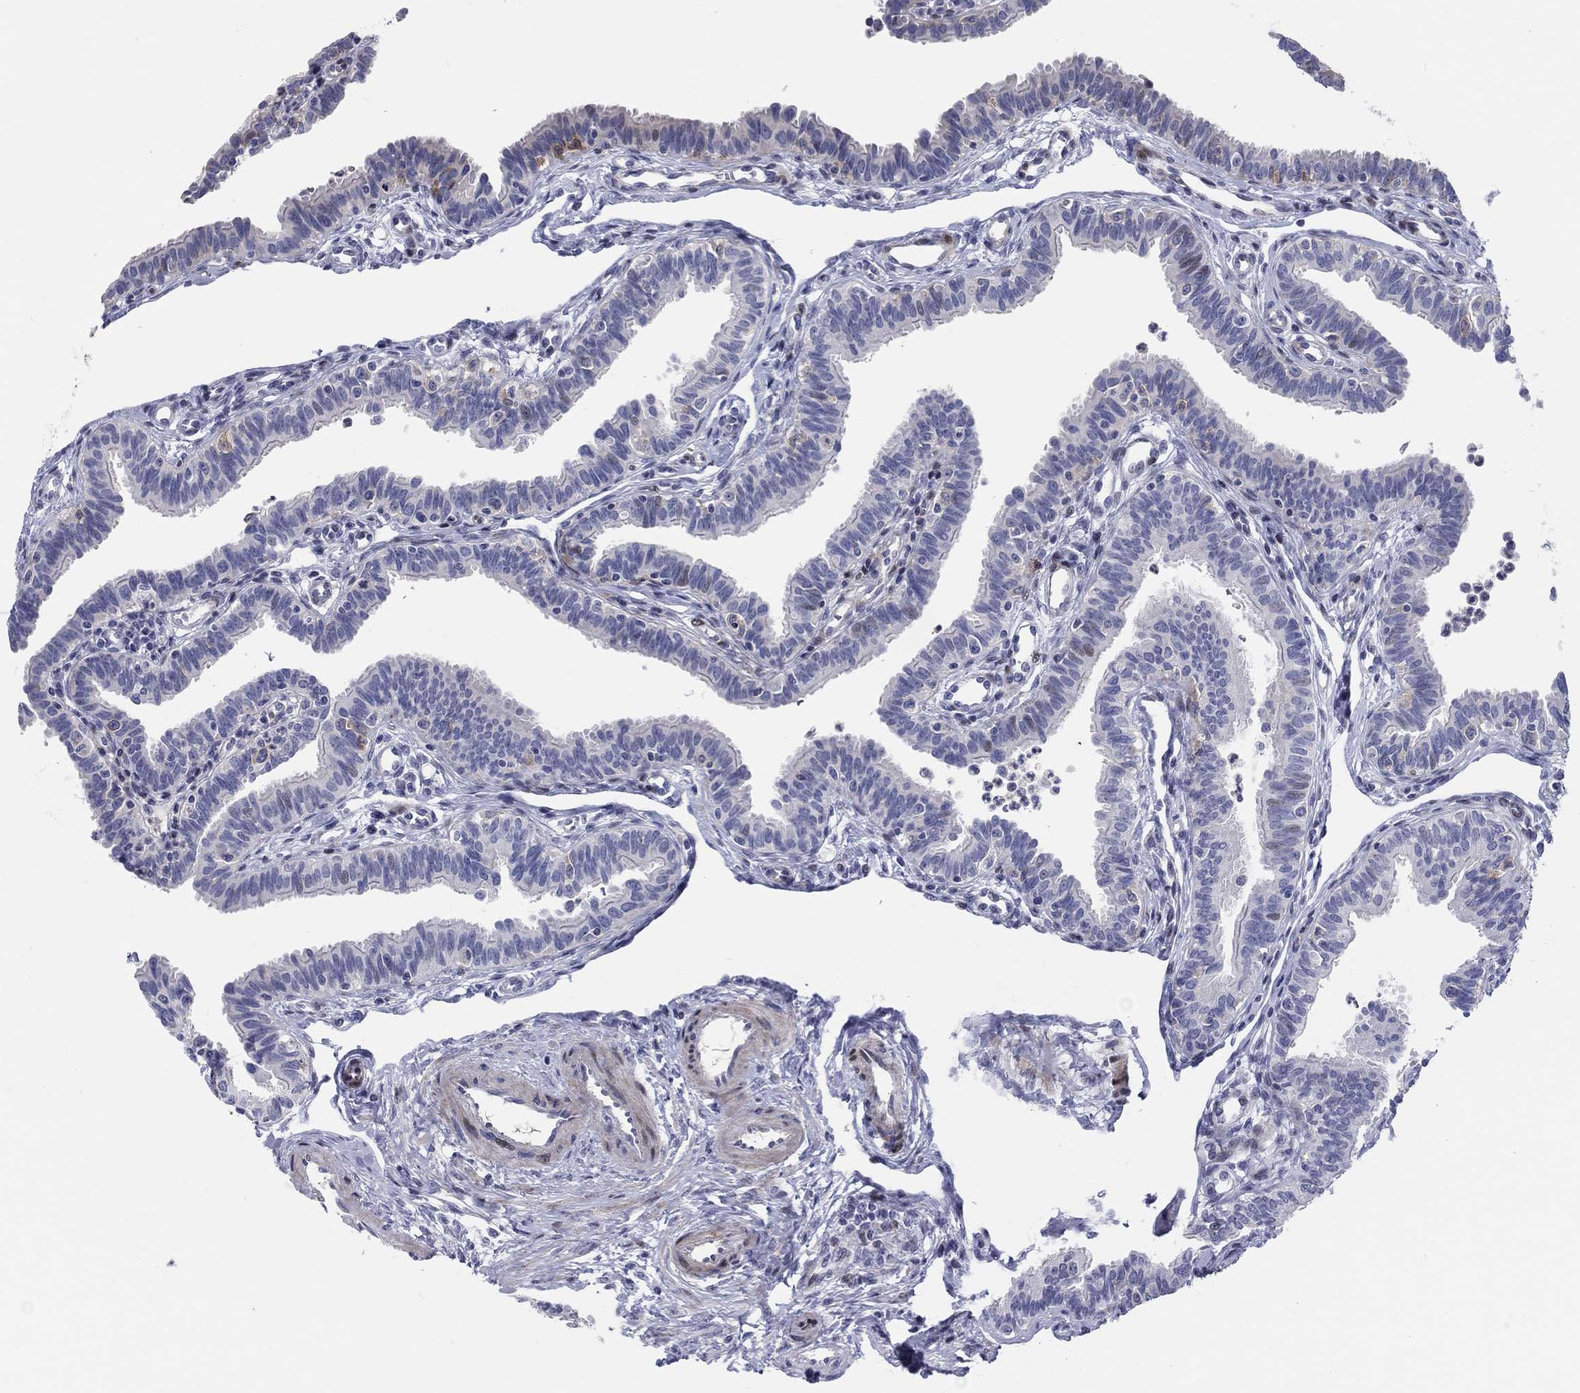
{"staining": {"intensity": "negative", "quantity": "none", "location": "none"}, "tissue": "fallopian tube", "cell_type": "Glandular cells", "image_type": "normal", "snomed": [{"axis": "morphology", "description": "Normal tissue, NOS"}, {"axis": "topography", "description": "Fallopian tube"}], "caption": "This is an immunohistochemistry photomicrograph of normal human fallopian tube. There is no expression in glandular cells.", "gene": "ARHGAP36", "patient": {"sex": "female", "age": 36}}